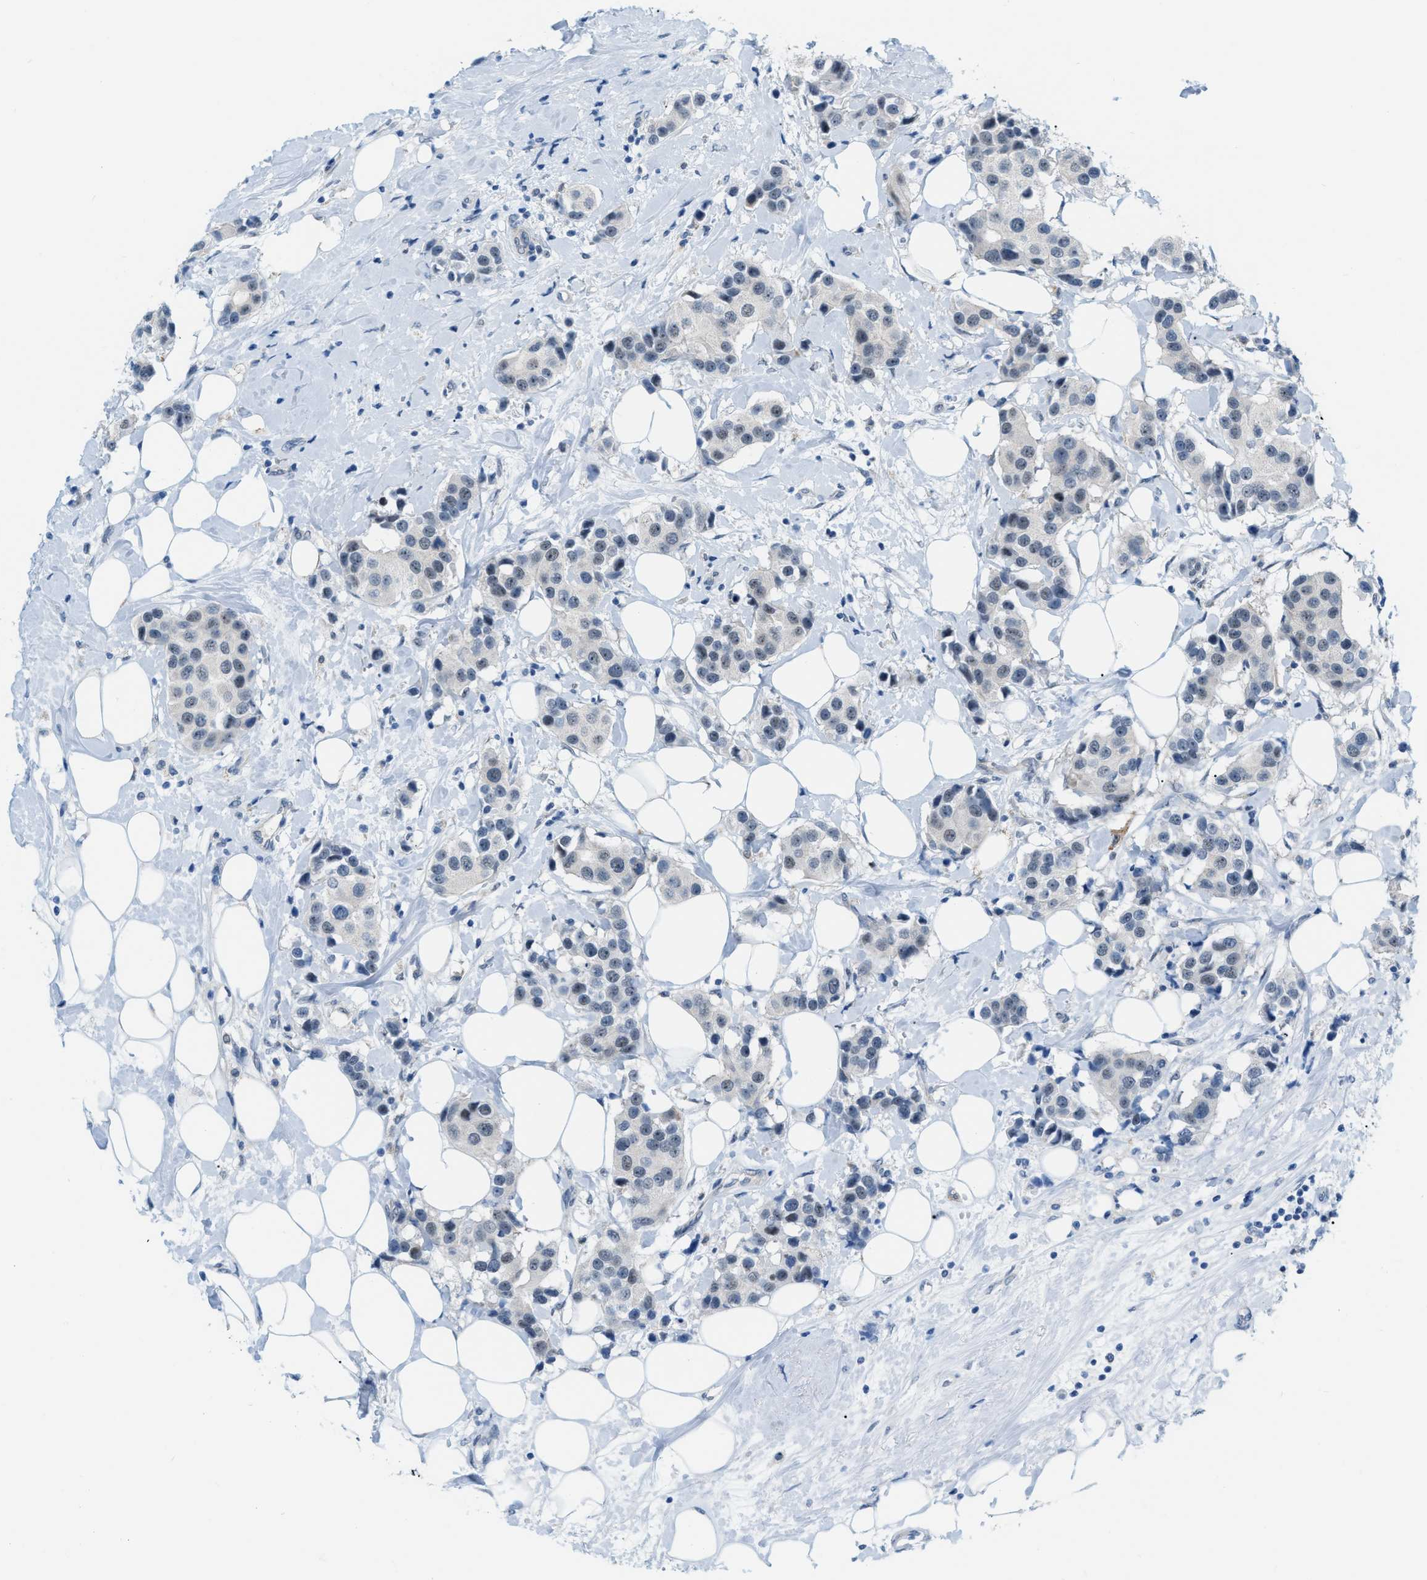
{"staining": {"intensity": "negative", "quantity": "none", "location": "none"}, "tissue": "breast cancer", "cell_type": "Tumor cells", "image_type": "cancer", "snomed": [{"axis": "morphology", "description": "Normal tissue, NOS"}, {"axis": "morphology", "description": "Duct carcinoma"}, {"axis": "topography", "description": "Breast"}], "caption": "There is no significant positivity in tumor cells of breast cancer (invasive ductal carcinoma). (Stains: DAB immunohistochemistry (IHC) with hematoxylin counter stain, Microscopy: brightfield microscopy at high magnification).", "gene": "PHRF1", "patient": {"sex": "female", "age": 39}}